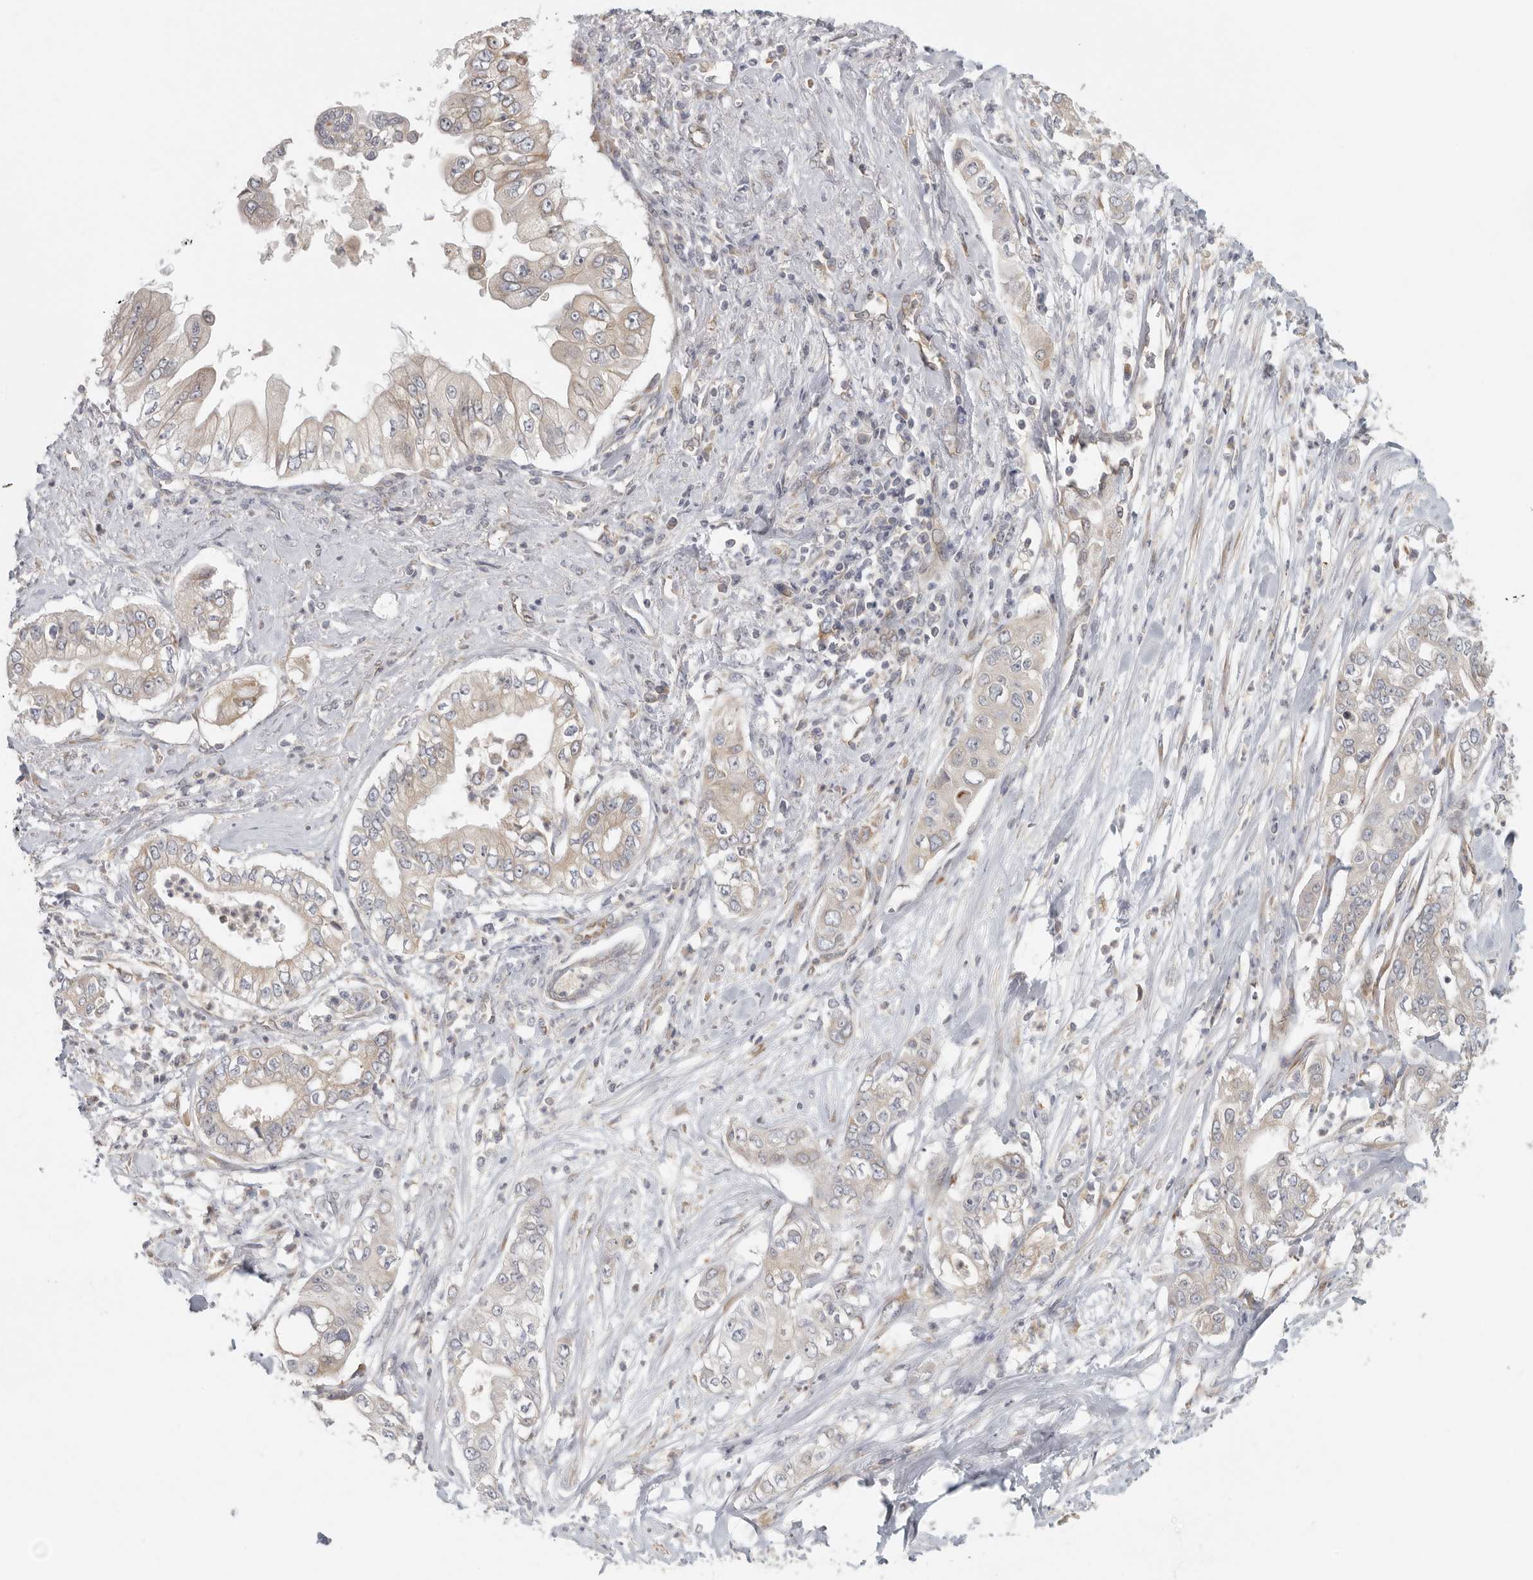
{"staining": {"intensity": "weak", "quantity": "25%-75%", "location": "cytoplasmic/membranous"}, "tissue": "pancreatic cancer", "cell_type": "Tumor cells", "image_type": "cancer", "snomed": [{"axis": "morphology", "description": "Adenocarcinoma, NOS"}, {"axis": "topography", "description": "Pancreas"}], "caption": "Brown immunohistochemical staining in pancreatic adenocarcinoma reveals weak cytoplasmic/membranous positivity in approximately 25%-75% of tumor cells.", "gene": "BCAP29", "patient": {"sex": "female", "age": 78}}